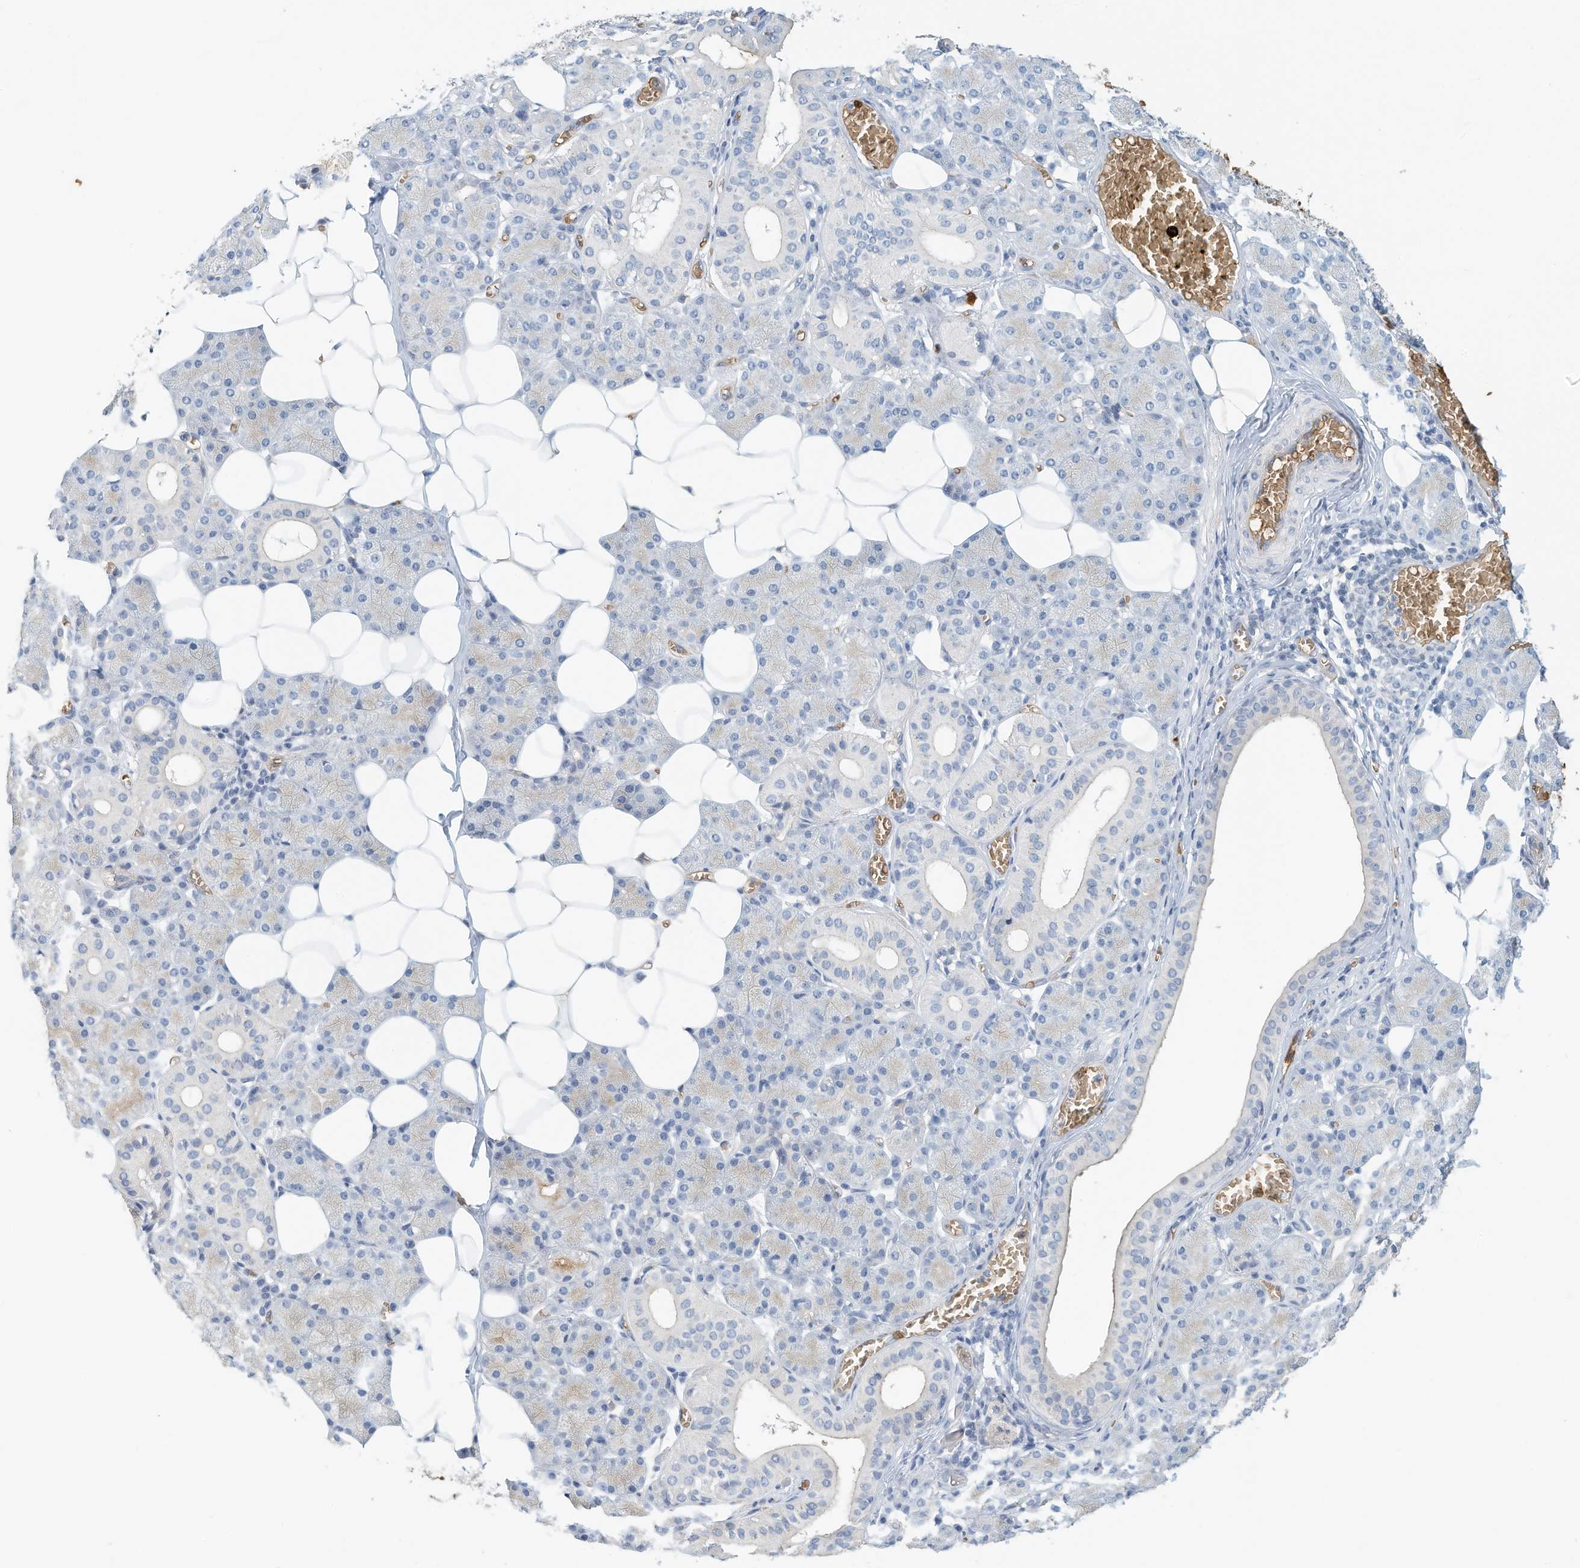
{"staining": {"intensity": "weak", "quantity": "<25%", "location": "cytoplasmic/membranous"}, "tissue": "salivary gland", "cell_type": "Glandular cells", "image_type": "normal", "snomed": [{"axis": "morphology", "description": "Normal tissue, NOS"}, {"axis": "topography", "description": "Salivary gland"}], "caption": "DAB (3,3'-diaminobenzidine) immunohistochemical staining of normal human salivary gland exhibits no significant staining in glandular cells. Nuclei are stained in blue.", "gene": "RCAN3", "patient": {"sex": "female", "age": 33}}